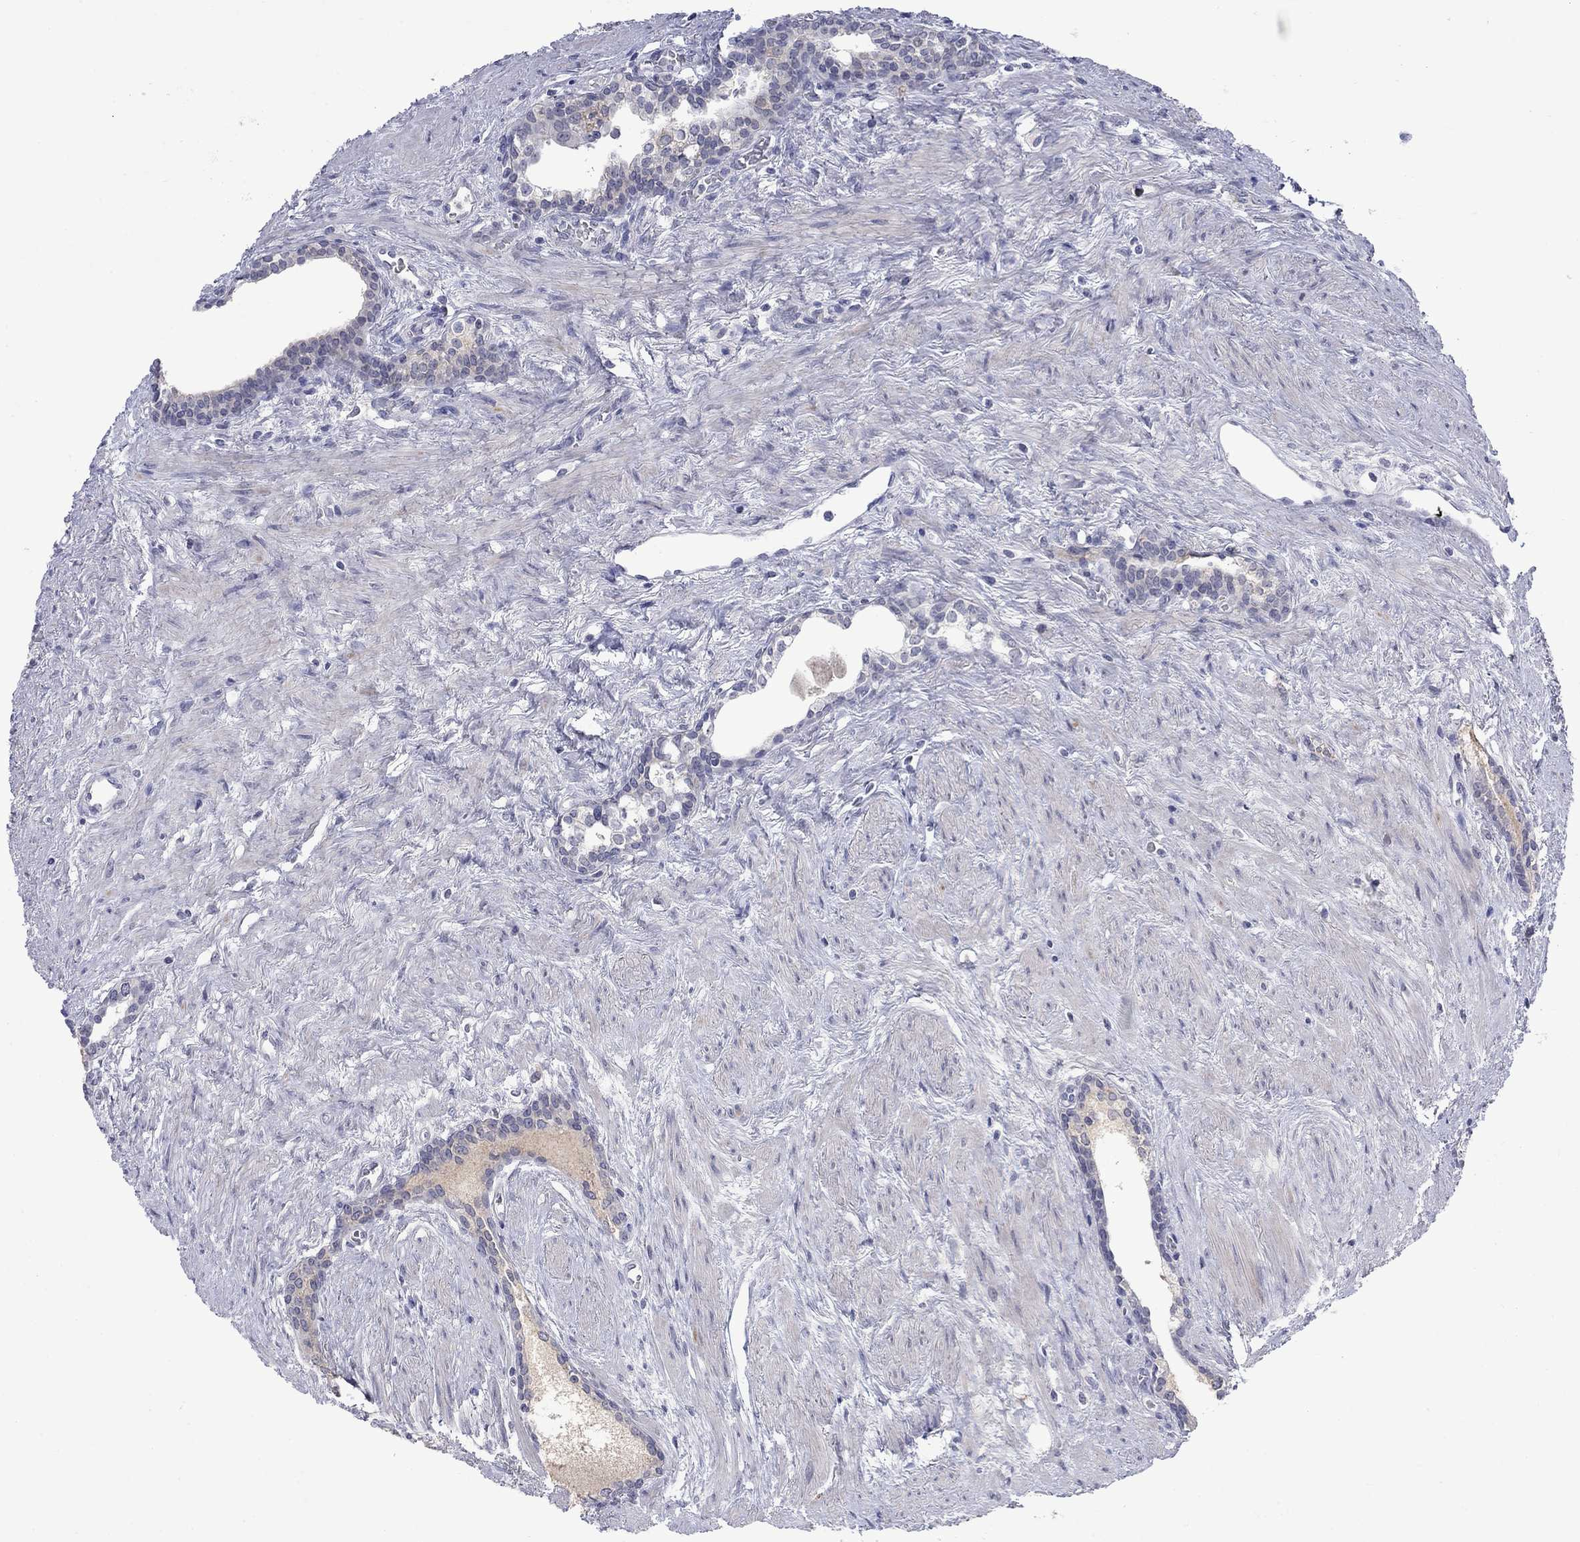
{"staining": {"intensity": "negative", "quantity": "none", "location": "none"}, "tissue": "prostate cancer", "cell_type": "Tumor cells", "image_type": "cancer", "snomed": [{"axis": "morphology", "description": "Adenocarcinoma, NOS"}, {"axis": "morphology", "description": "Adenocarcinoma, High grade"}, {"axis": "topography", "description": "Prostate"}], "caption": "IHC photomicrograph of neoplastic tissue: prostate adenocarcinoma stained with DAB (3,3'-diaminobenzidine) exhibits no significant protein staining in tumor cells.", "gene": "NSMF", "patient": {"sex": "male", "age": 61}}